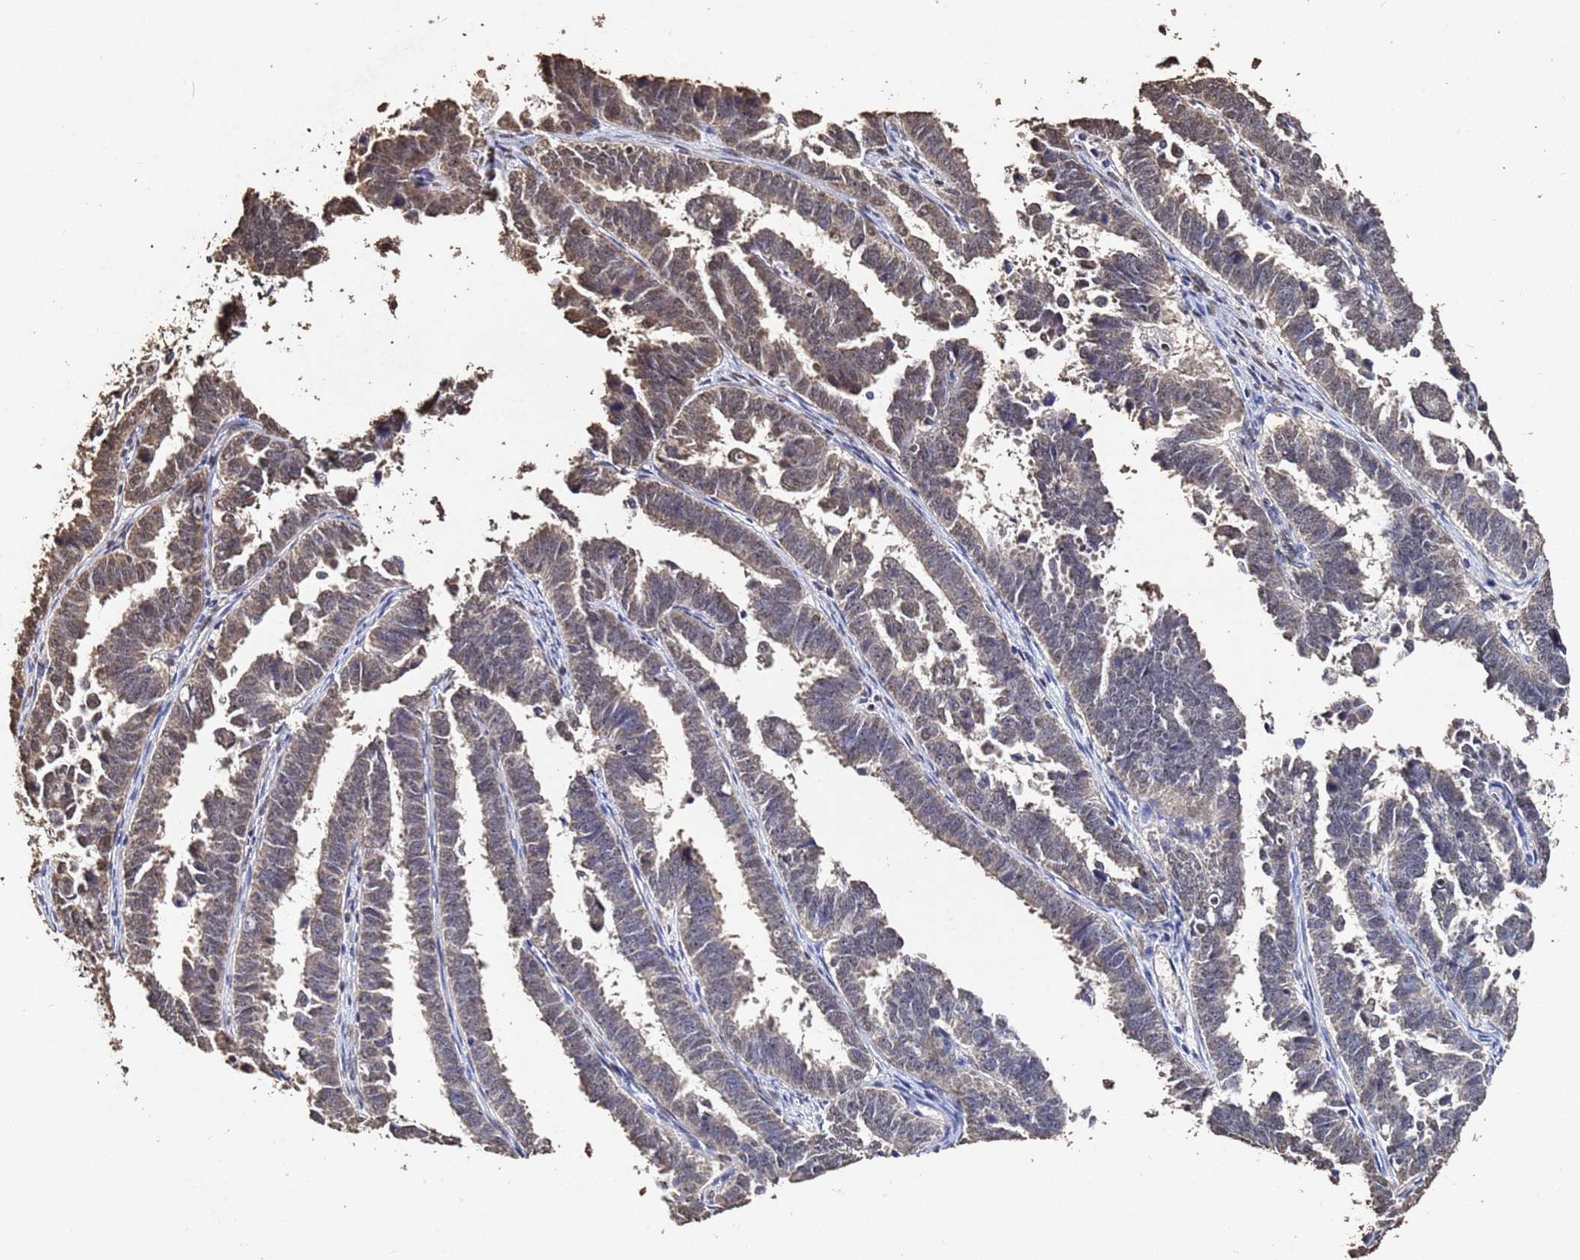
{"staining": {"intensity": "weak", "quantity": "<25%", "location": "cytoplasmic/membranous"}, "tissue": "endometrial cancer", "cell_type": "Tumor cells", "image_type": "cancer", "snomed": [{"axis": "morphology", "description": "Adenocarcinoma, NOS"}, {"axis": "topography", "description": "Endometrium"}], "caption": "Immunohistochemical staining of endometrial adenocarcinoma exhibits no significant positivity in tumor cells.", "gene": "MYOCD", "patient": {"sex": "female", "age": 75}}